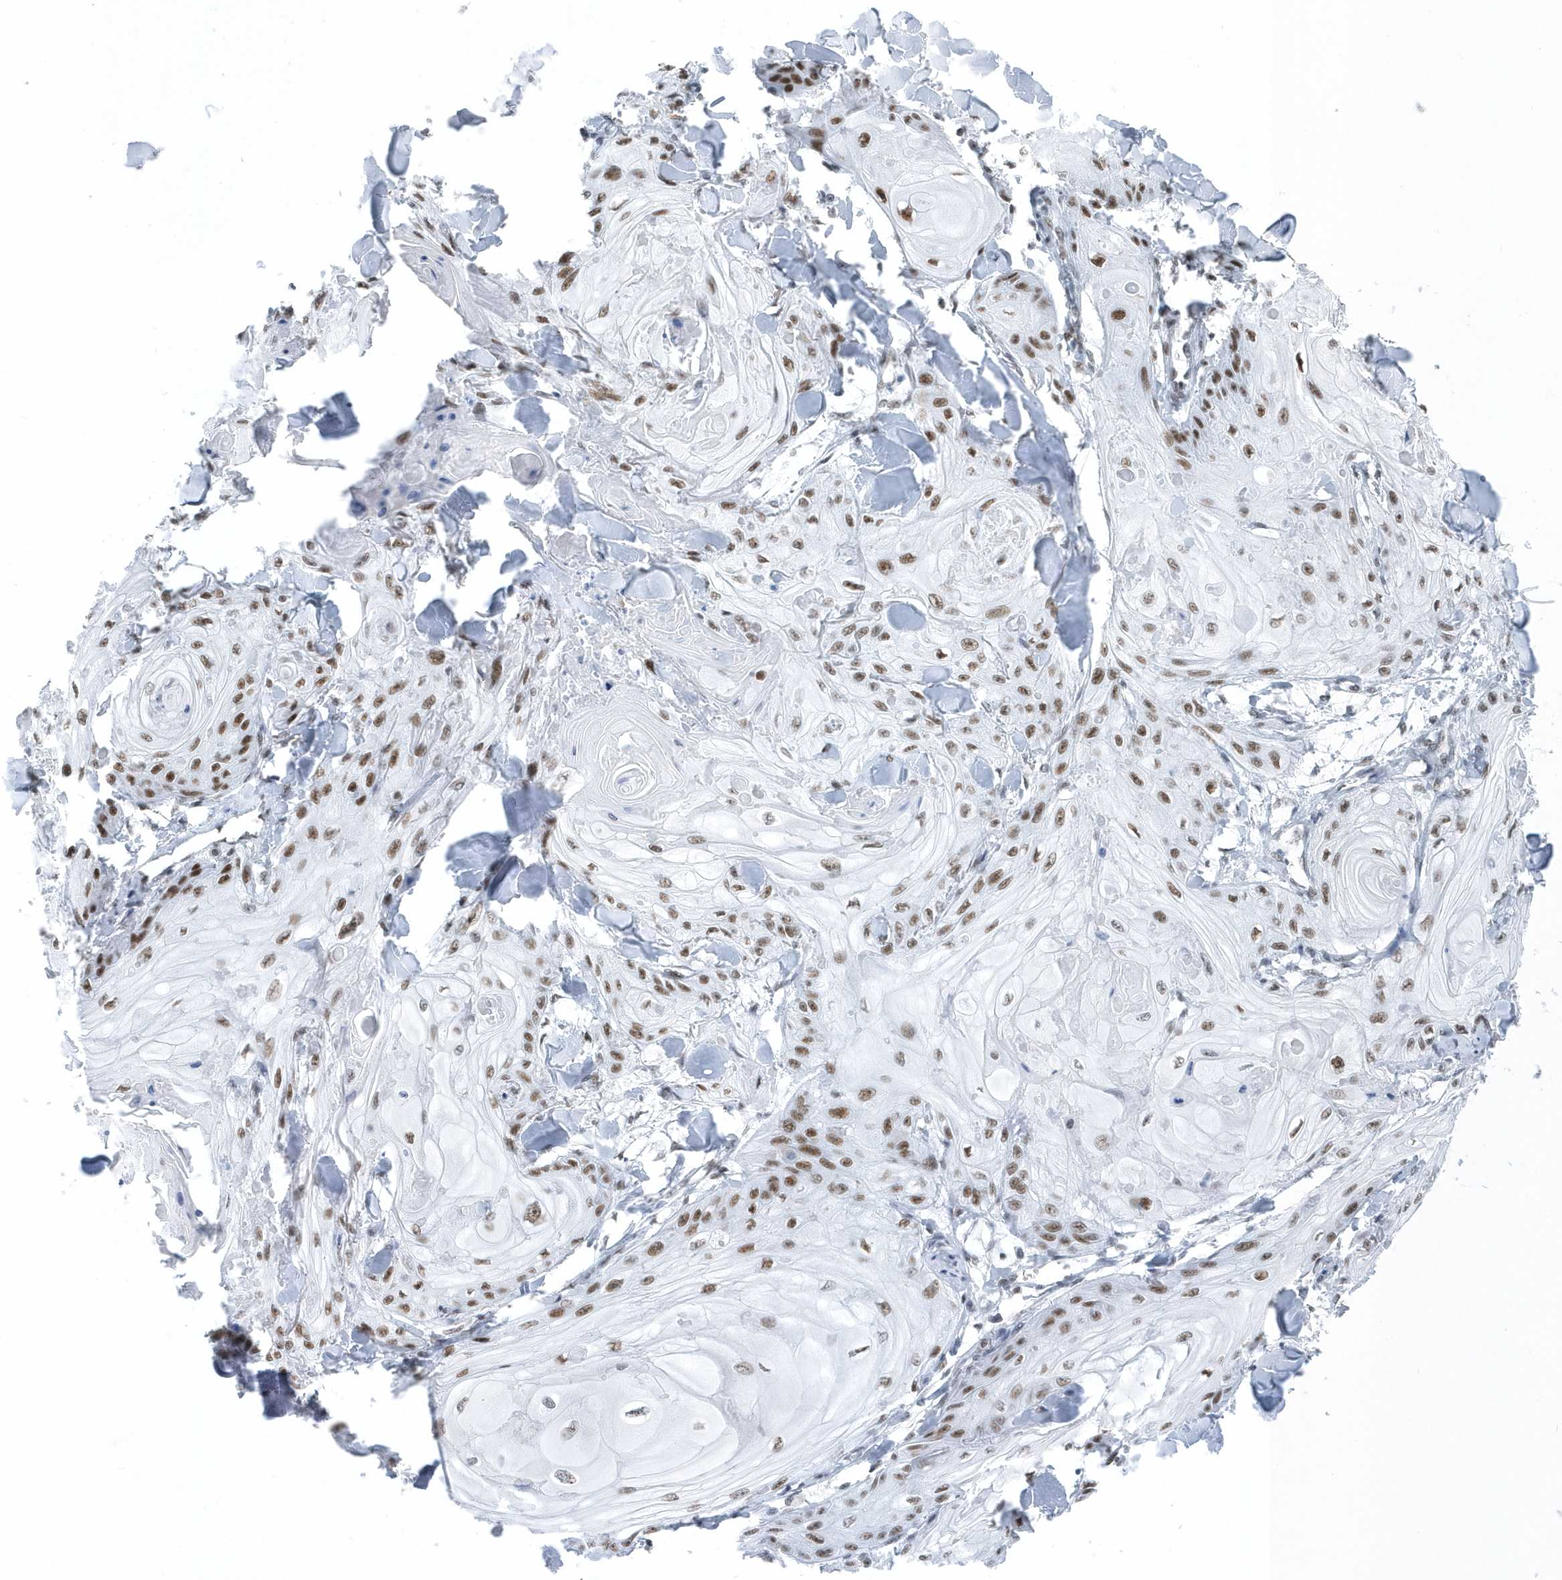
{"staining": {"intensity": "moderate", "quantity": ">75%", "location": "nuclear"}, "tissue": "skin cancer", "cell_type": "Tumor cells", "image_type": "cancer", "snomed": [{"axis": "morphology", "description": "Squamous cell carcinoma, NOS"}, {"axis": "topography", "description": "Skin"}], "caption": "This is a micrograph of immunohistochemistry staining of skin squamous cell carcinoma, which shows moderate expression in the nuclear of tumor cells.", "gene": "FIP1L1", "patient": {"sex": "male", "age": 74}}